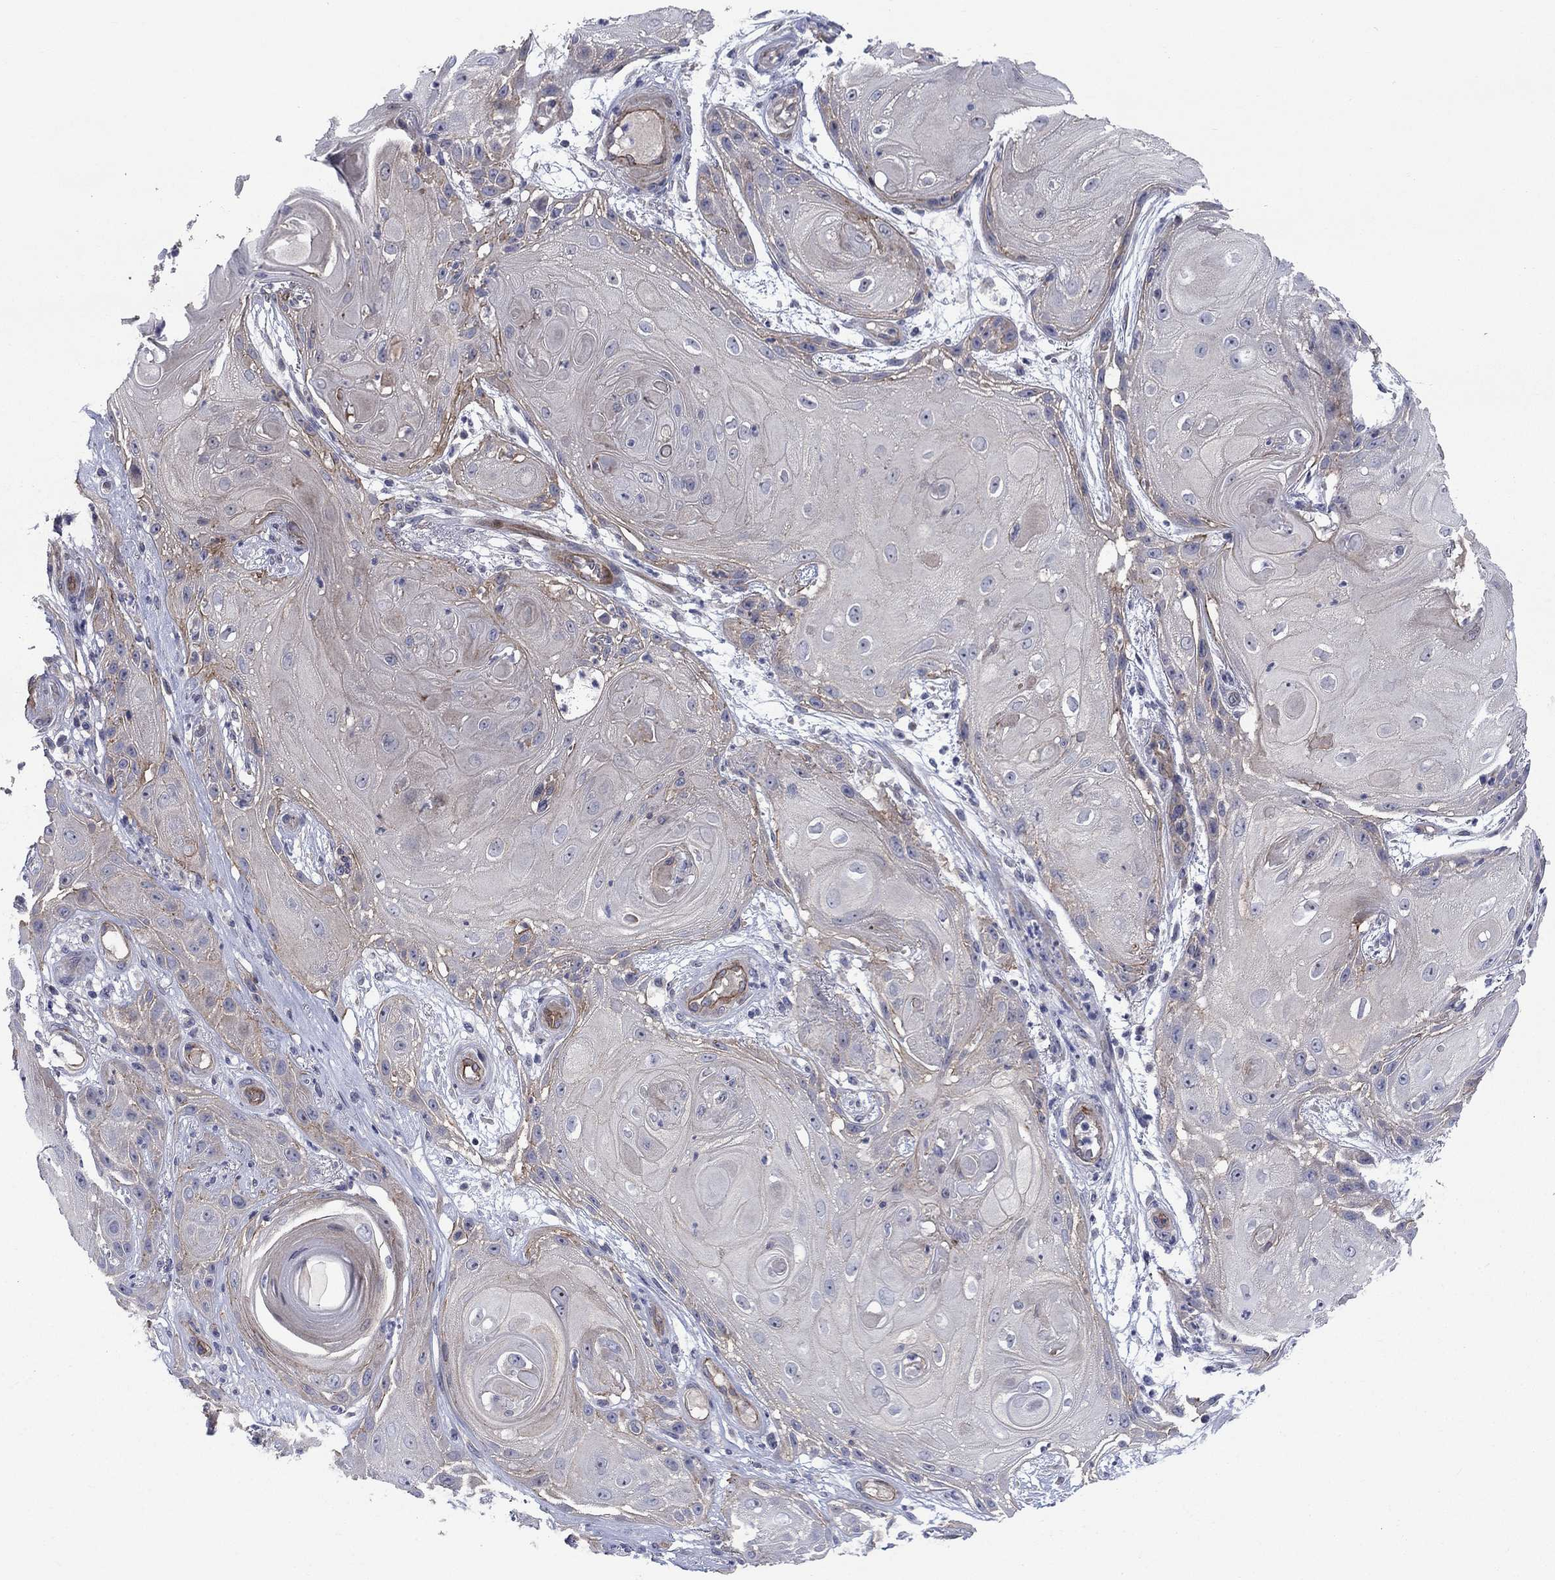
{"staining": {"intensity": "weak", "quantity": "25%-75%", "location": "cytoplasmic/membranous"}, "tissue": "skin cancer", "cell_type": "Tumor cells", "image_type": "cancer", "snomed": [{"axis": "morphology", "description": "Squamous cell carcinoma, NOS"}, {"axis": "topography", "description": "Skin"}], "caption": "A low amount of weak cytoplasmic/membranous positivity is appreciated in approximately 25%-75% of tumor cells in skin cancer (squamous cell carcinoma) tissue. Immunohistochemistry stains the protein of interest in brown and the nuclei are stained blue.", "gene": "SLC1A1", "patient": {"sex": "male", "age": 62}}